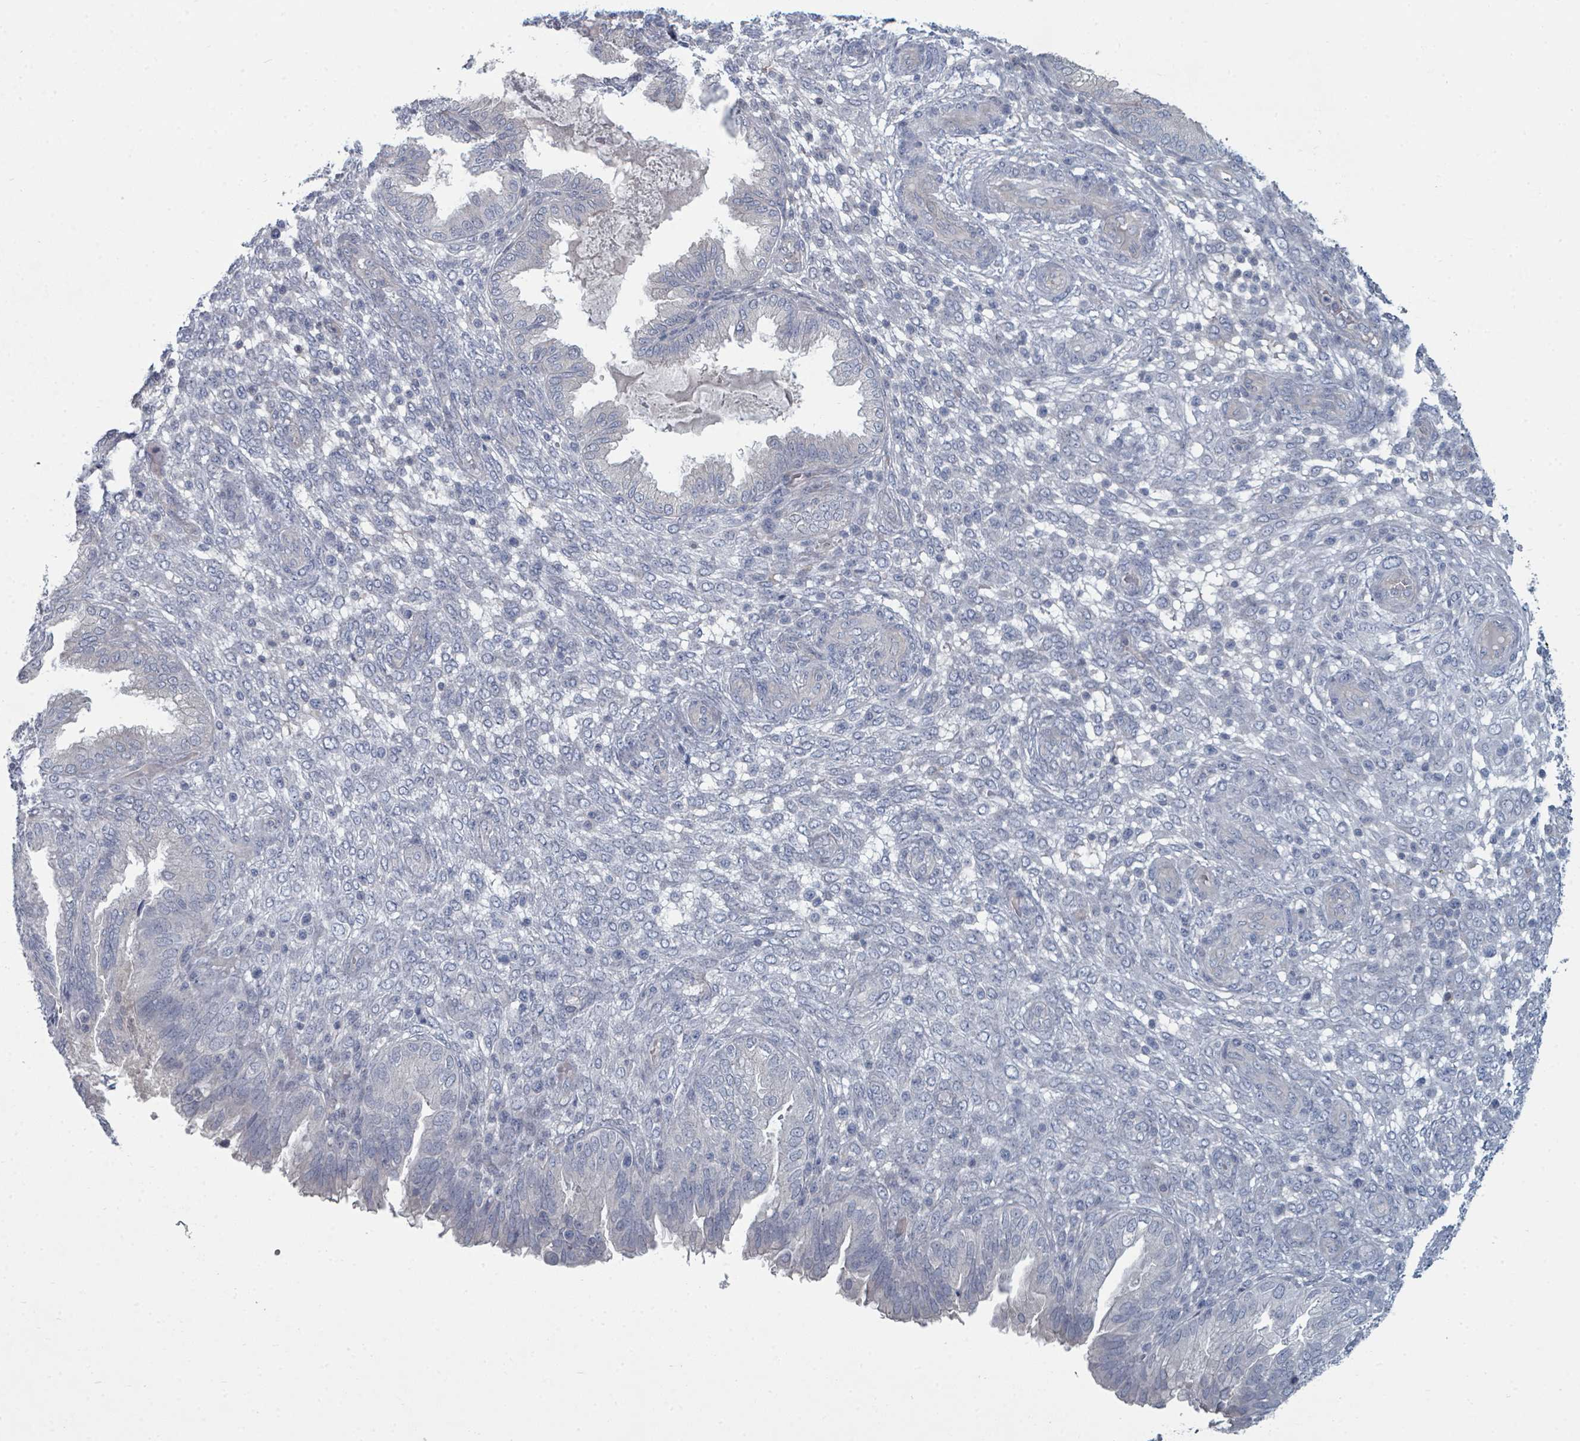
{"staining": {"intensity": "negative", "quantity": "none", "location": "none"}, "tissue": "endometrium", "cell_type": "Cells in endometrial stroma", "image_type": "normal", "snomed": [{"axis": "morphology", "description": "Normal tissue, NOS"}, {"axis": "topography", "description": "Endometrium"}], "caption": "DAB (3,3'-diaminobenzidine) immunohistochemical staining of benign endometrium displays no significant positivity in cells in endometrial stroma. (Stains: DAB IHC with hematoxylin counter stain, Microscopy: brightfield microscopy at high magnification).", "gene": "SLC25A45", "patient": {"sex": "female", "age": 33}}